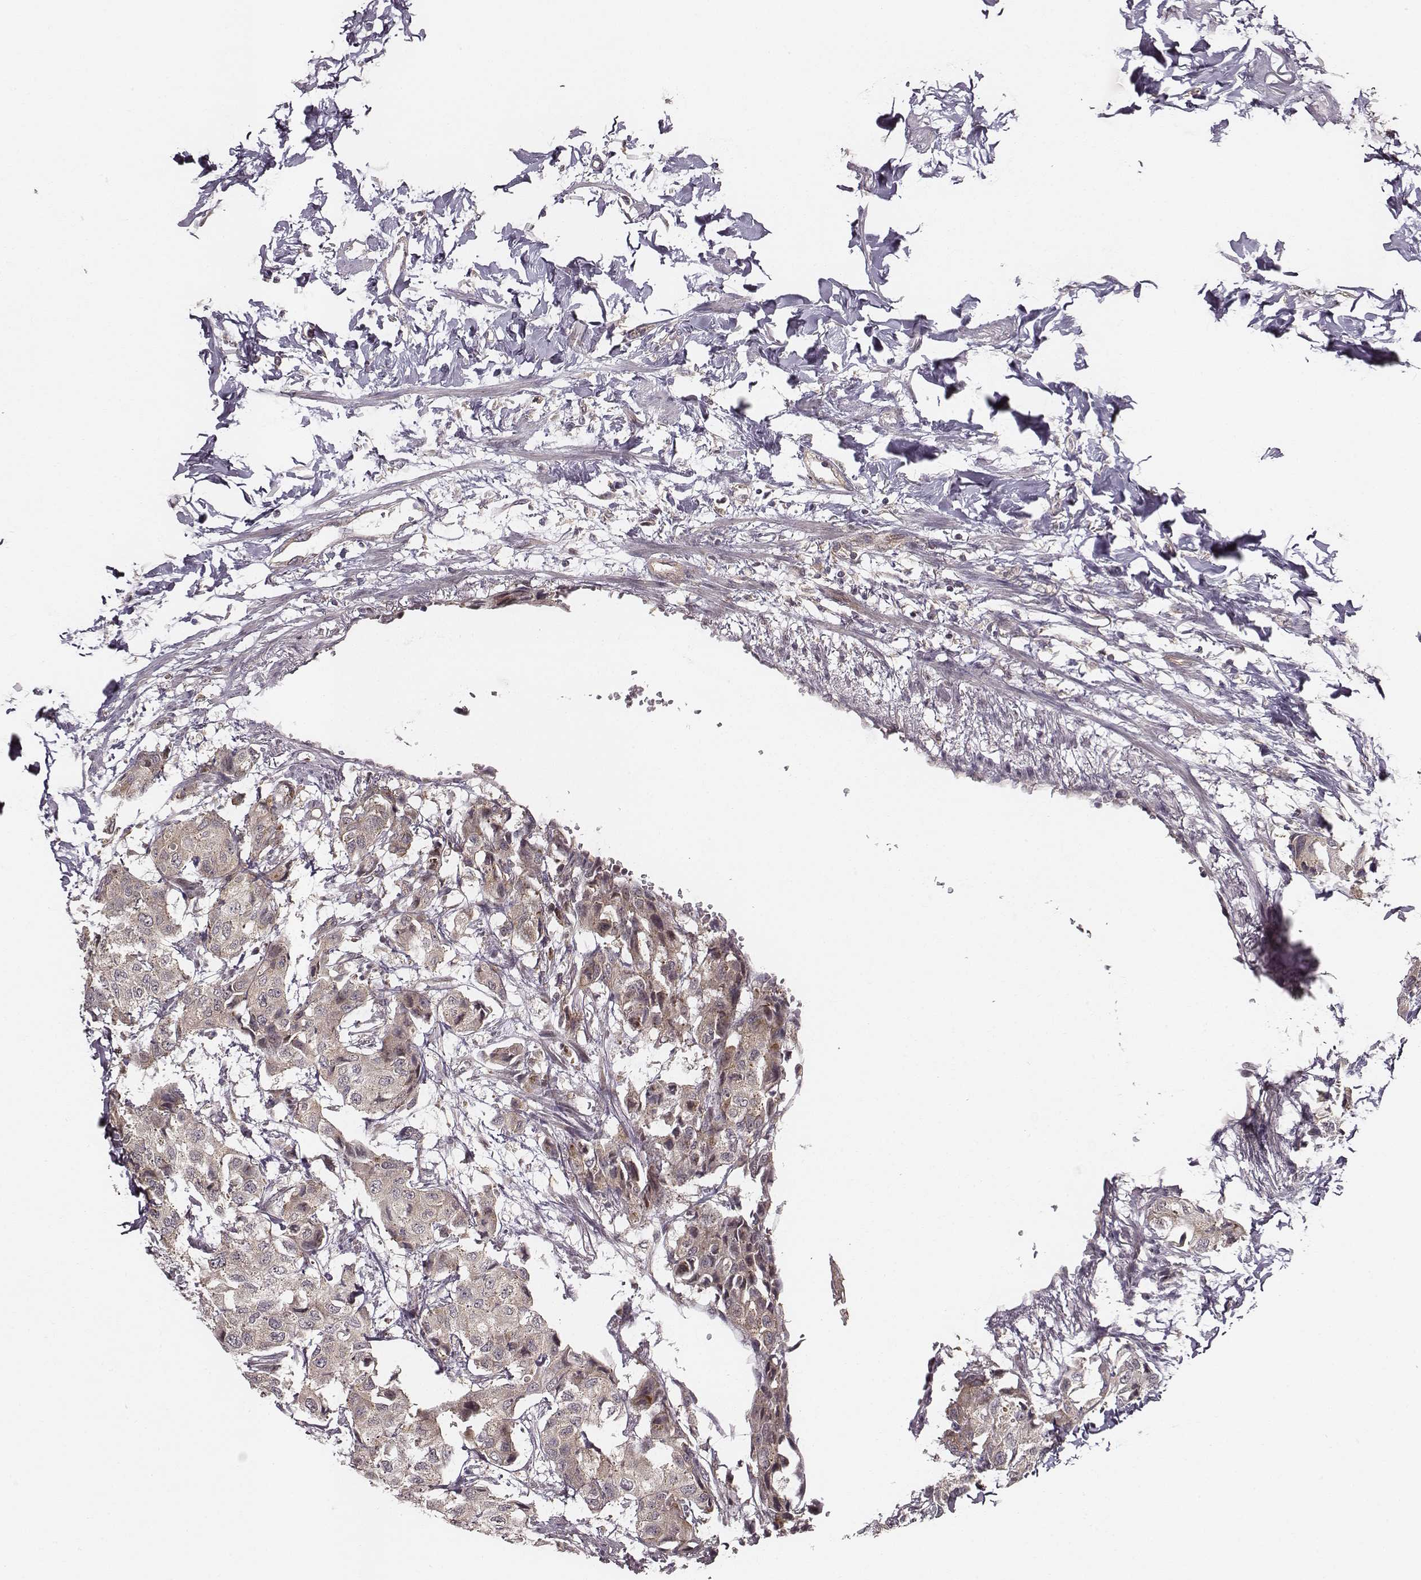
{"staining": {"intensity": "weak", "quantity": "<25%", "location": "cytoplasmic/membranous"}, "tissue": "breast cancer", "cell_type": "Tumor cells", "image_type": "cancer", "snomed": [{"axis": "morphology", "description": "Duct carcinoma"}, {"axis": "topography", "description": "Breast"}], "caption": "Immunohistochemistry (IHC) histopathology image of neoplastic tissue: breast cancer (infiltrating ductal carcinoma) stained with DAB demonstrates no significant protein expression in tumor cells.", "gene": "VPS26A", "patient": {"sex": "female", "age": 80}}